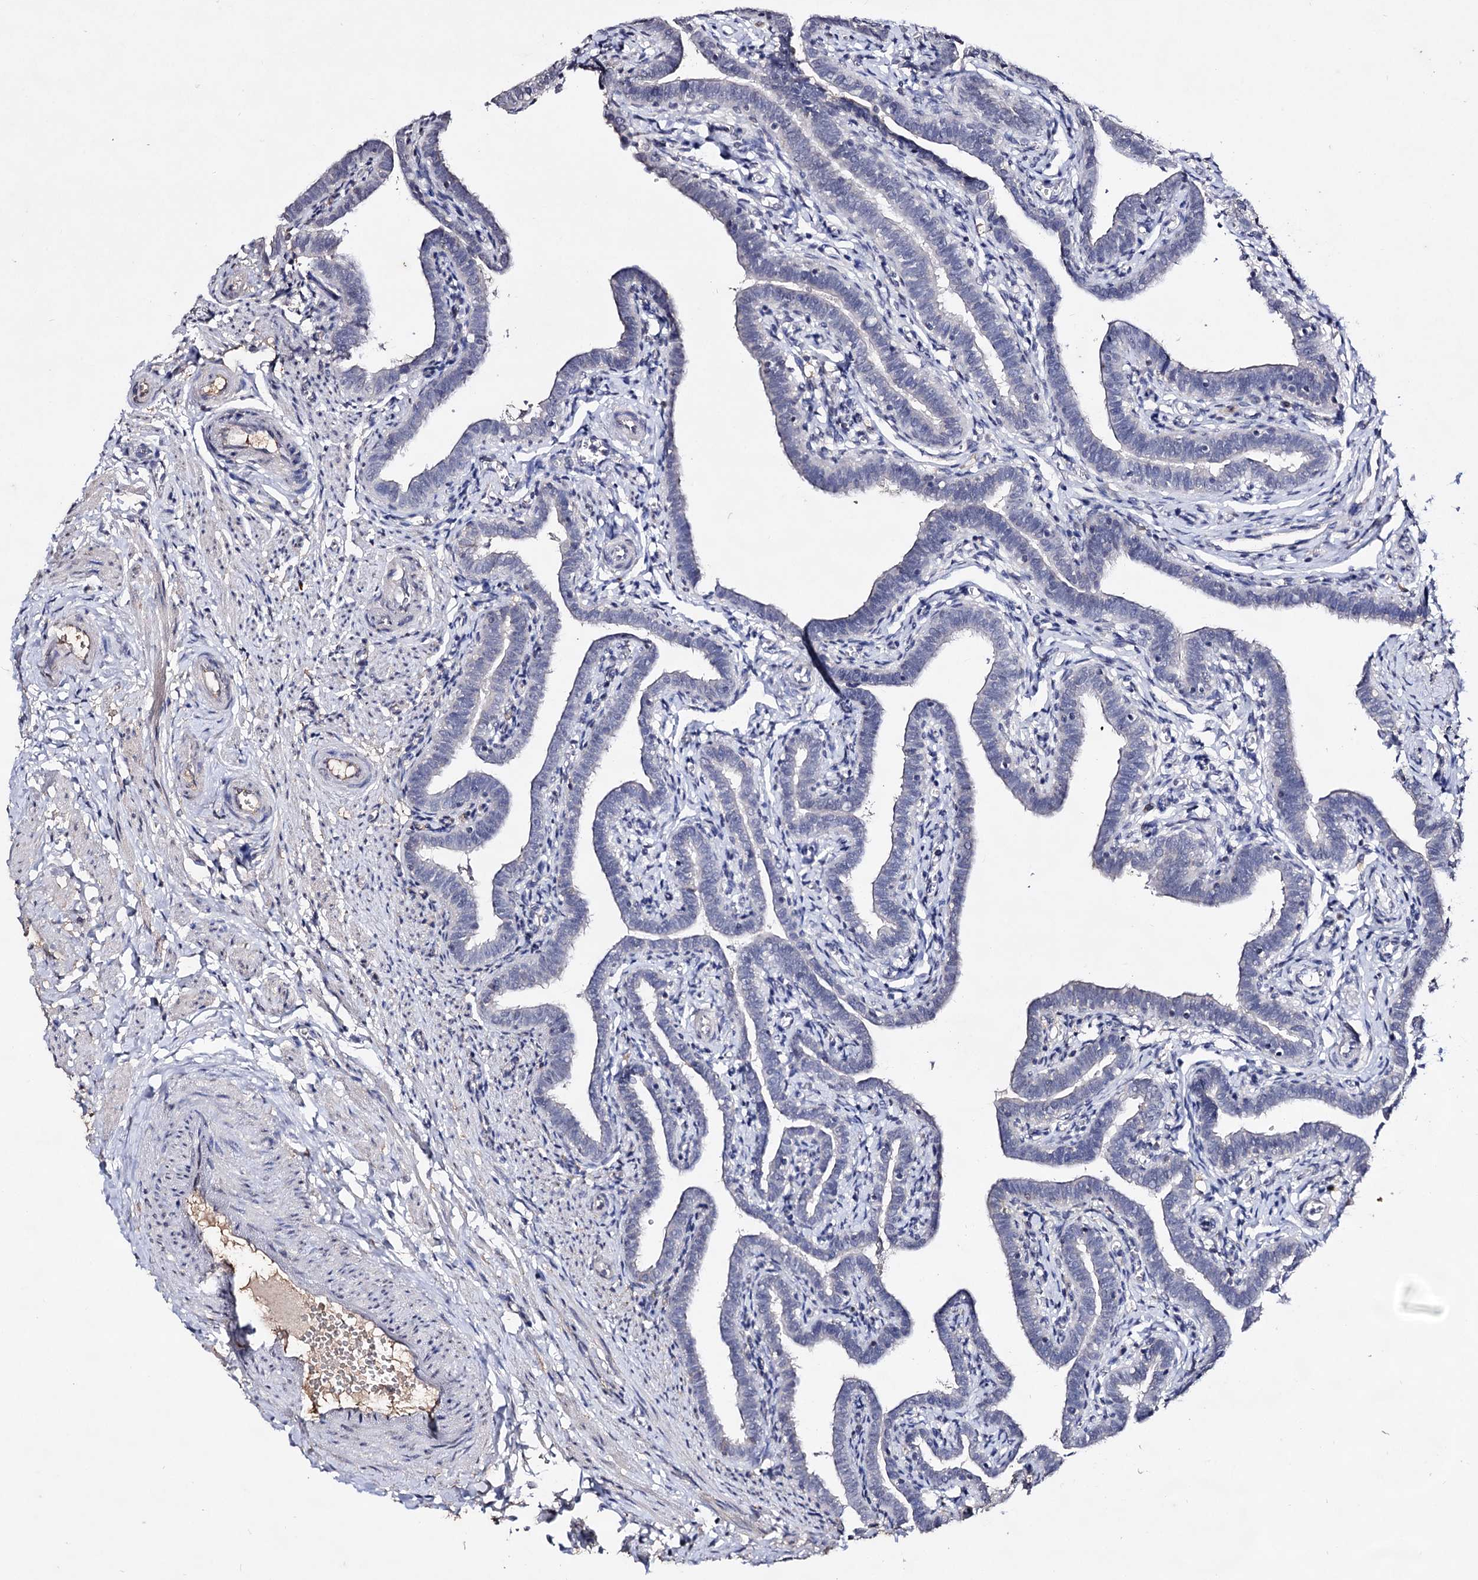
{"staining": {"intensity": "negative", "quantity": "none", "location": "none"}, "tissue": "fallopian tube", "cell_type": "Glandular cells", "image_type": "normal", "snomed": [{"axis": "morphology", "description": "Normal tissue, NOS"}, {"axis": "topography", "description": "Fallopian tube"}], "caption": "IHC photomicrograph of benign fallopian tube: human fallopian tube stained with DAB exhibits no significant protein expression in glandular cells.", "gene": "PLIN1", "patient": {"sex": "female", "age": 36}}